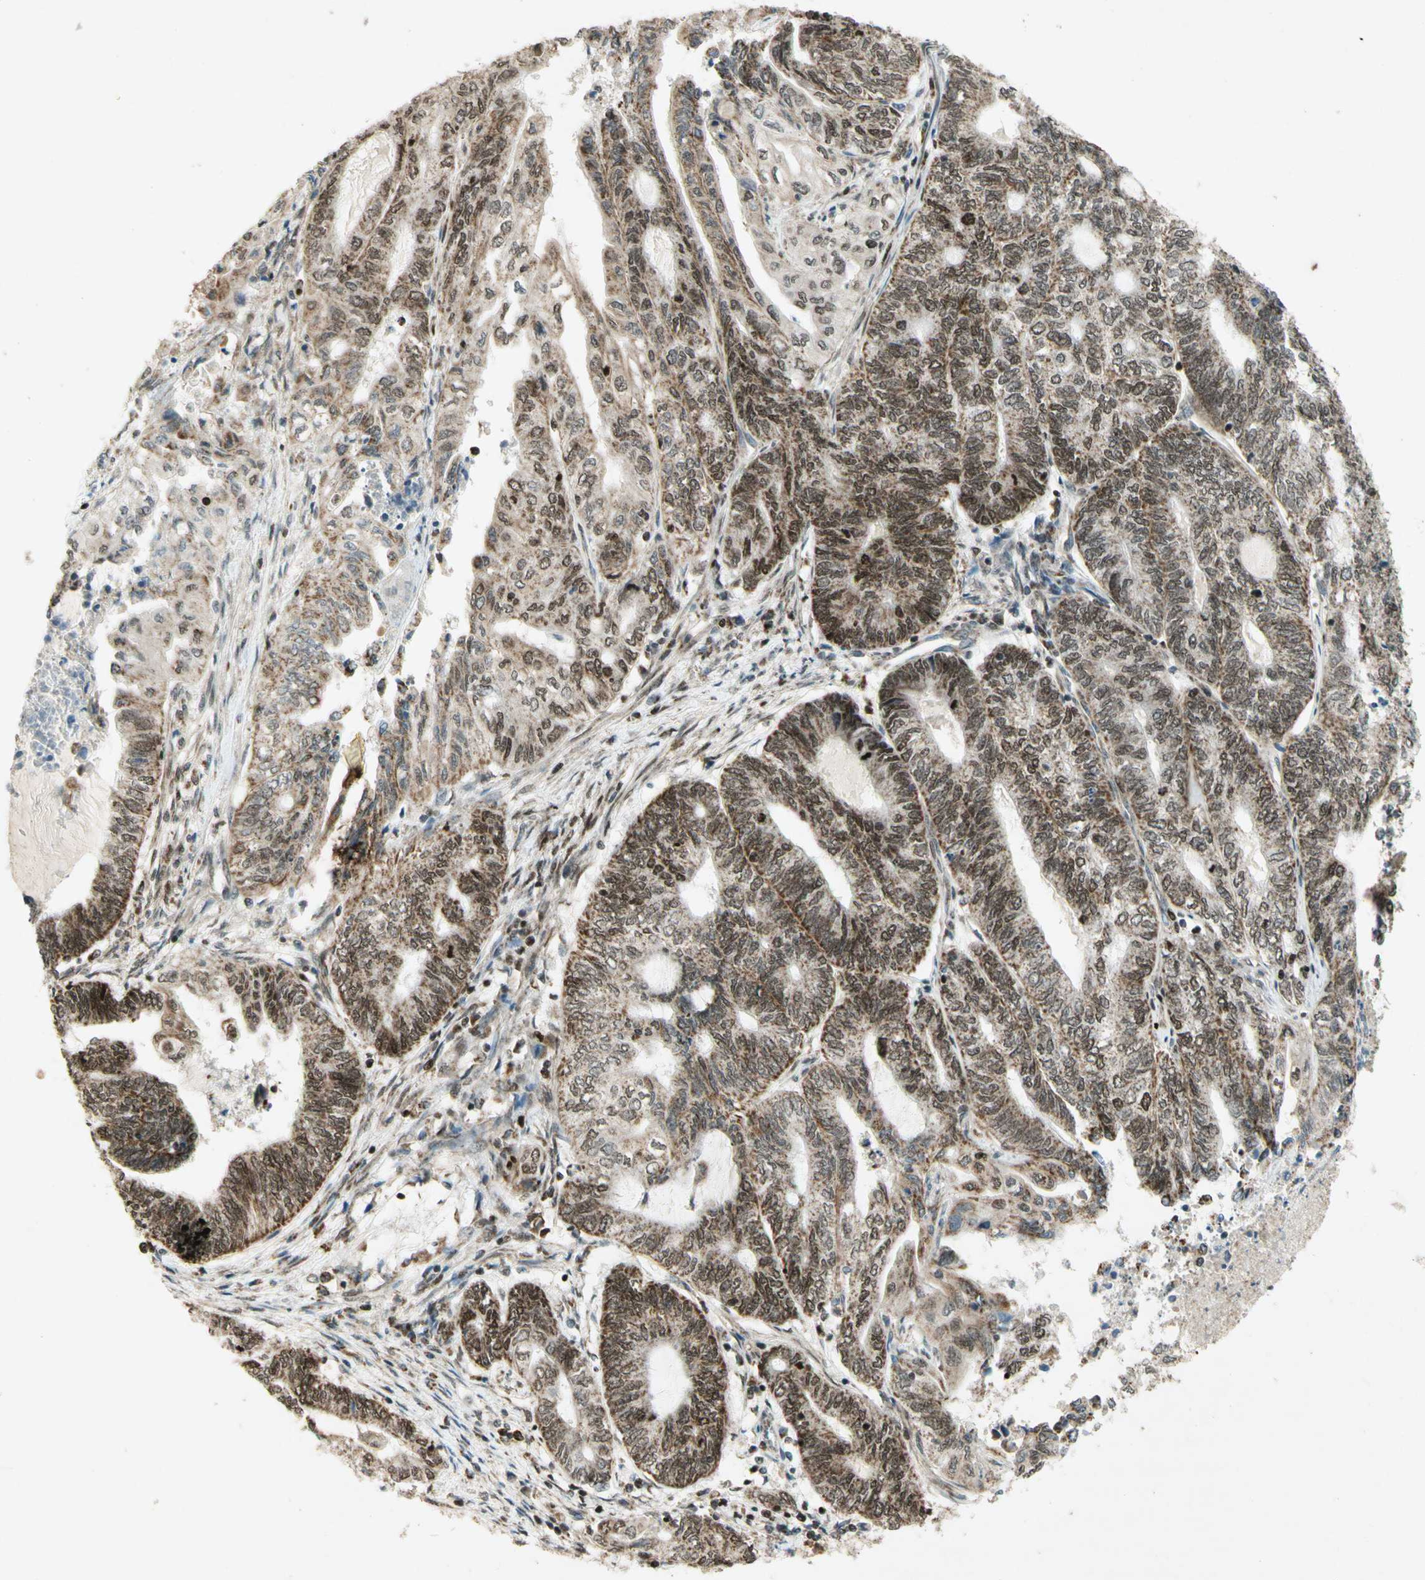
{"staining": {"intensity": "moderate", "quantity": ">75%", "location": "cytoplasmic/membranous,nuclear"}, "tissue": "endometrial cancer", "cell_type": "Tumor cells", "image_type": "cancer", "snomed": [{"axis": "morphology", "description": "Adenocarcinoma, NOS"}, {"axis": "topography", "description": "Uterus"}, {"axis": "topography", "description": "Endometrium"}], "caption": "A micrograph of human endometrial cancer (adenocarcinoma) stained for a protein displays moderate cytoplasmic/membranous and nuclear brown staining in tumor cells.", "gene": "DNMT3A", "patient": {"sex": "female", "age": 70}}